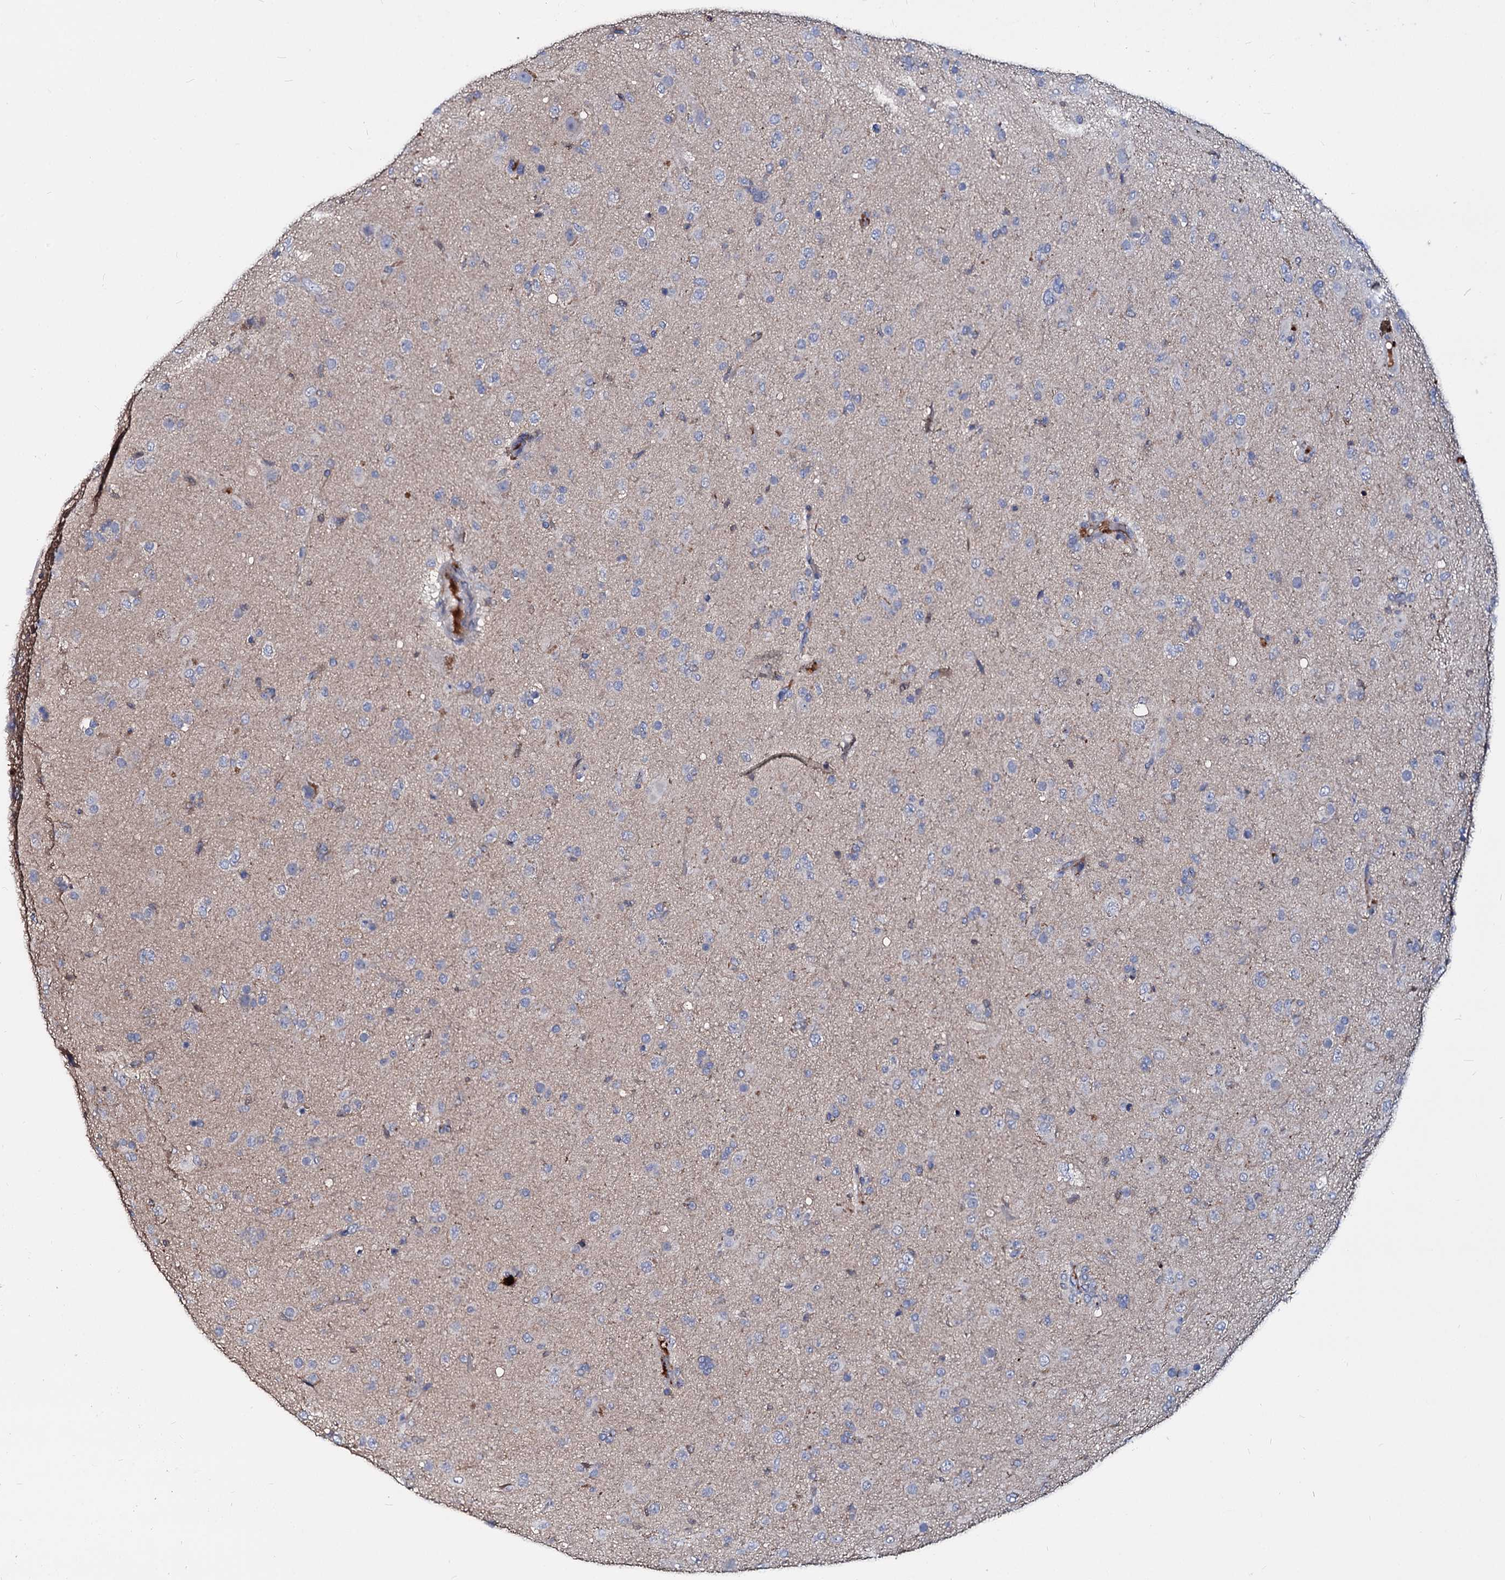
{"staining": {"intensity": "negative", "quantity": "none", "location": "none"}, "tissue": "glioma", "cell_type": "Tumor cells", "image_type": "cancer", "snomed": [{"axis": "morphology", "description": "Glioma, malignant, Low grade"}, {"axis": "topography", "description": "Brain"}], "caption": "The photomicrograph shows no staining of tumor cells in malignant glioma (low-grade).", "gene": "ACY3", "patient": {"sex": "male", "age": 65}}